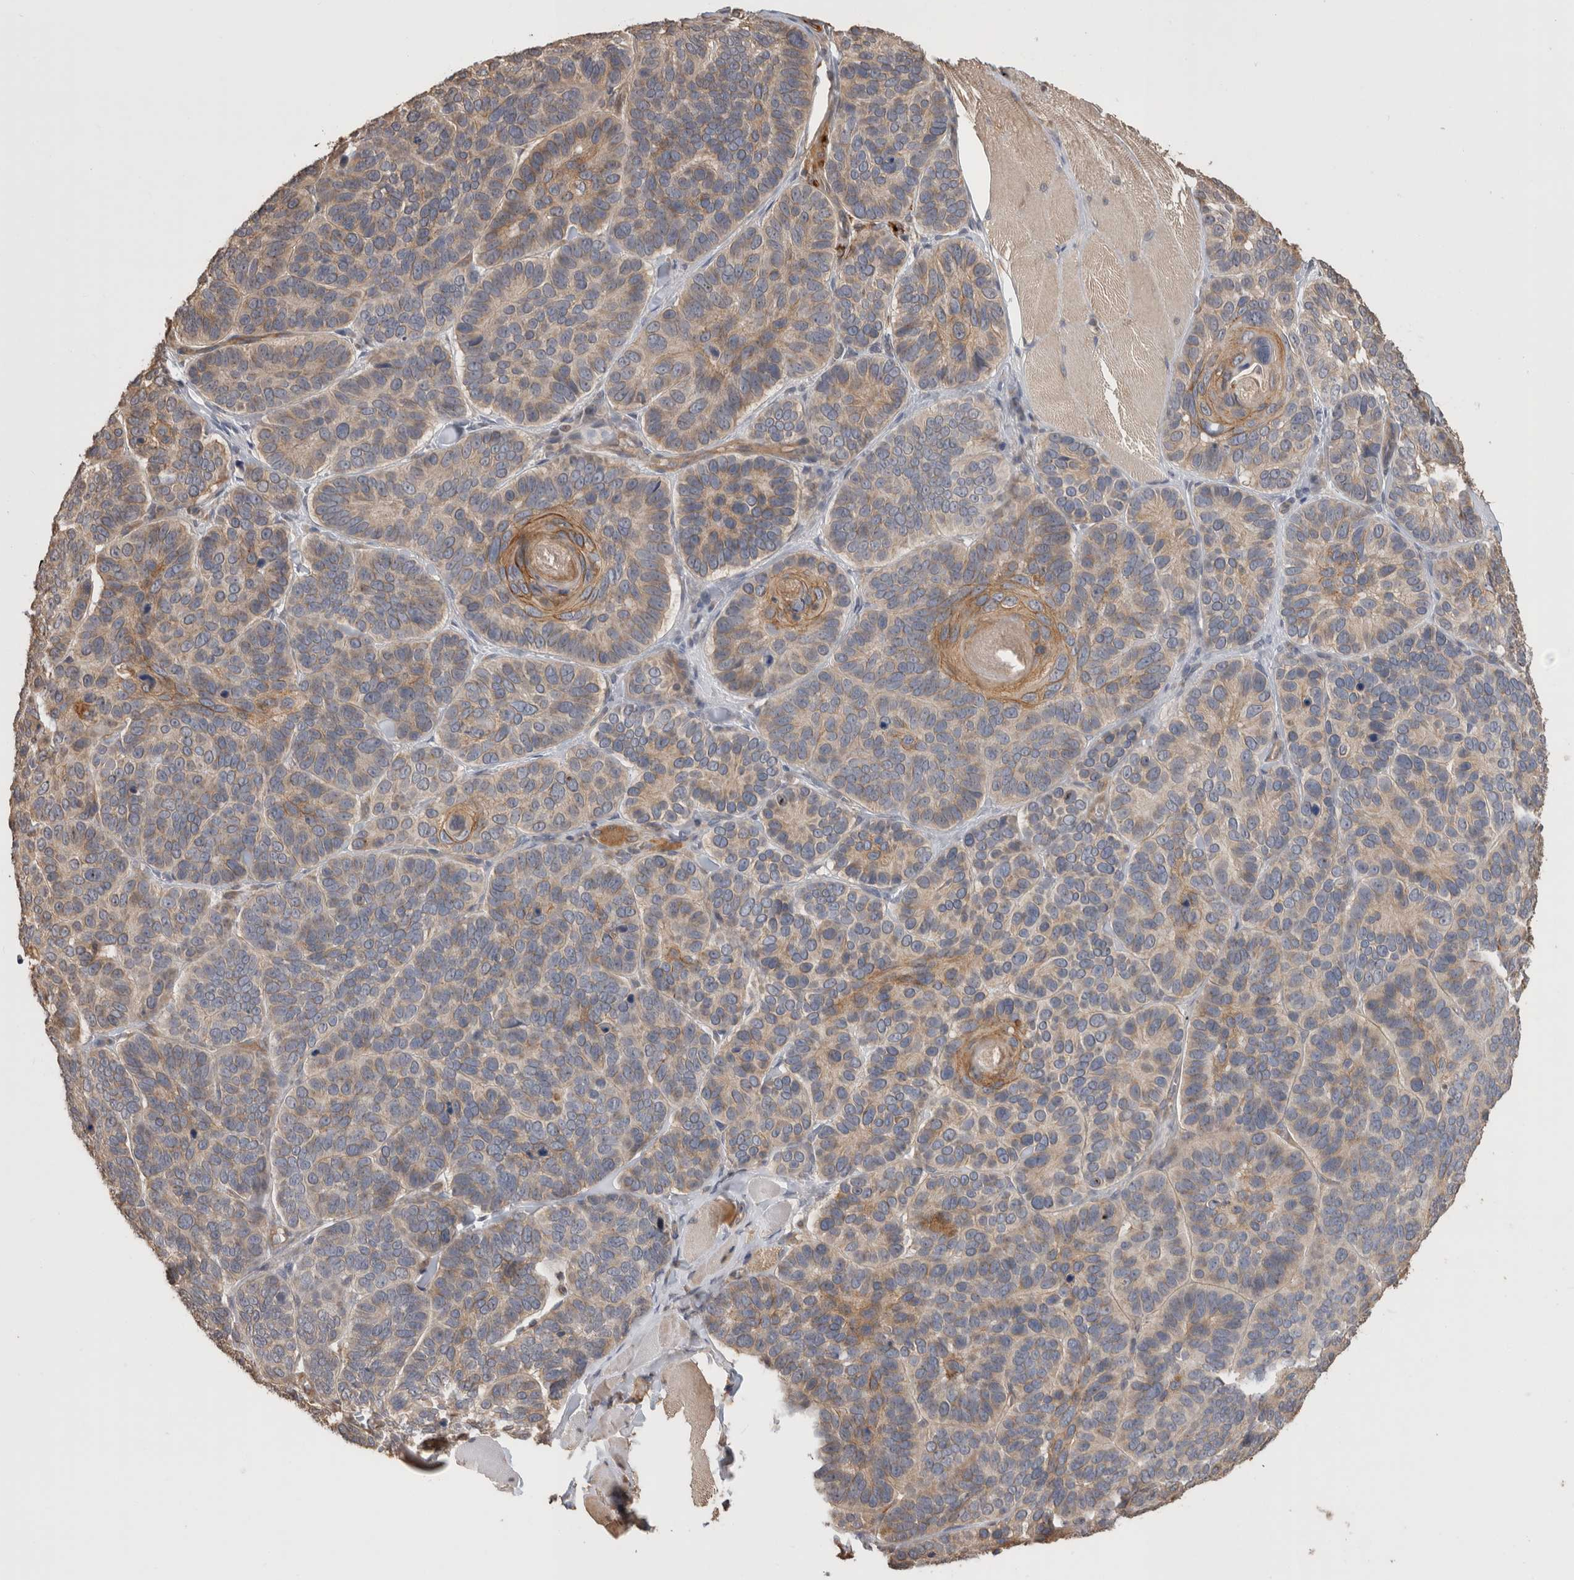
{"staining": {"intensity": "weak", "quantity": ">75%", "location": "cytoplasmic/membranous"}, "tissue": "skin cancer", "cell_type": "Tumor cells", "image_type": "cancer", "snomed": [{"axis": "morphology", "description": "Basal cell carcinoma"}, {"axis": "topography", "description": "Skin"}], "caption": "Skin cancer stained with a protein marker displays weak staining in tumor cells.", "gene": "CLIP1", "patient": {"sex": "male", "age": 62}}